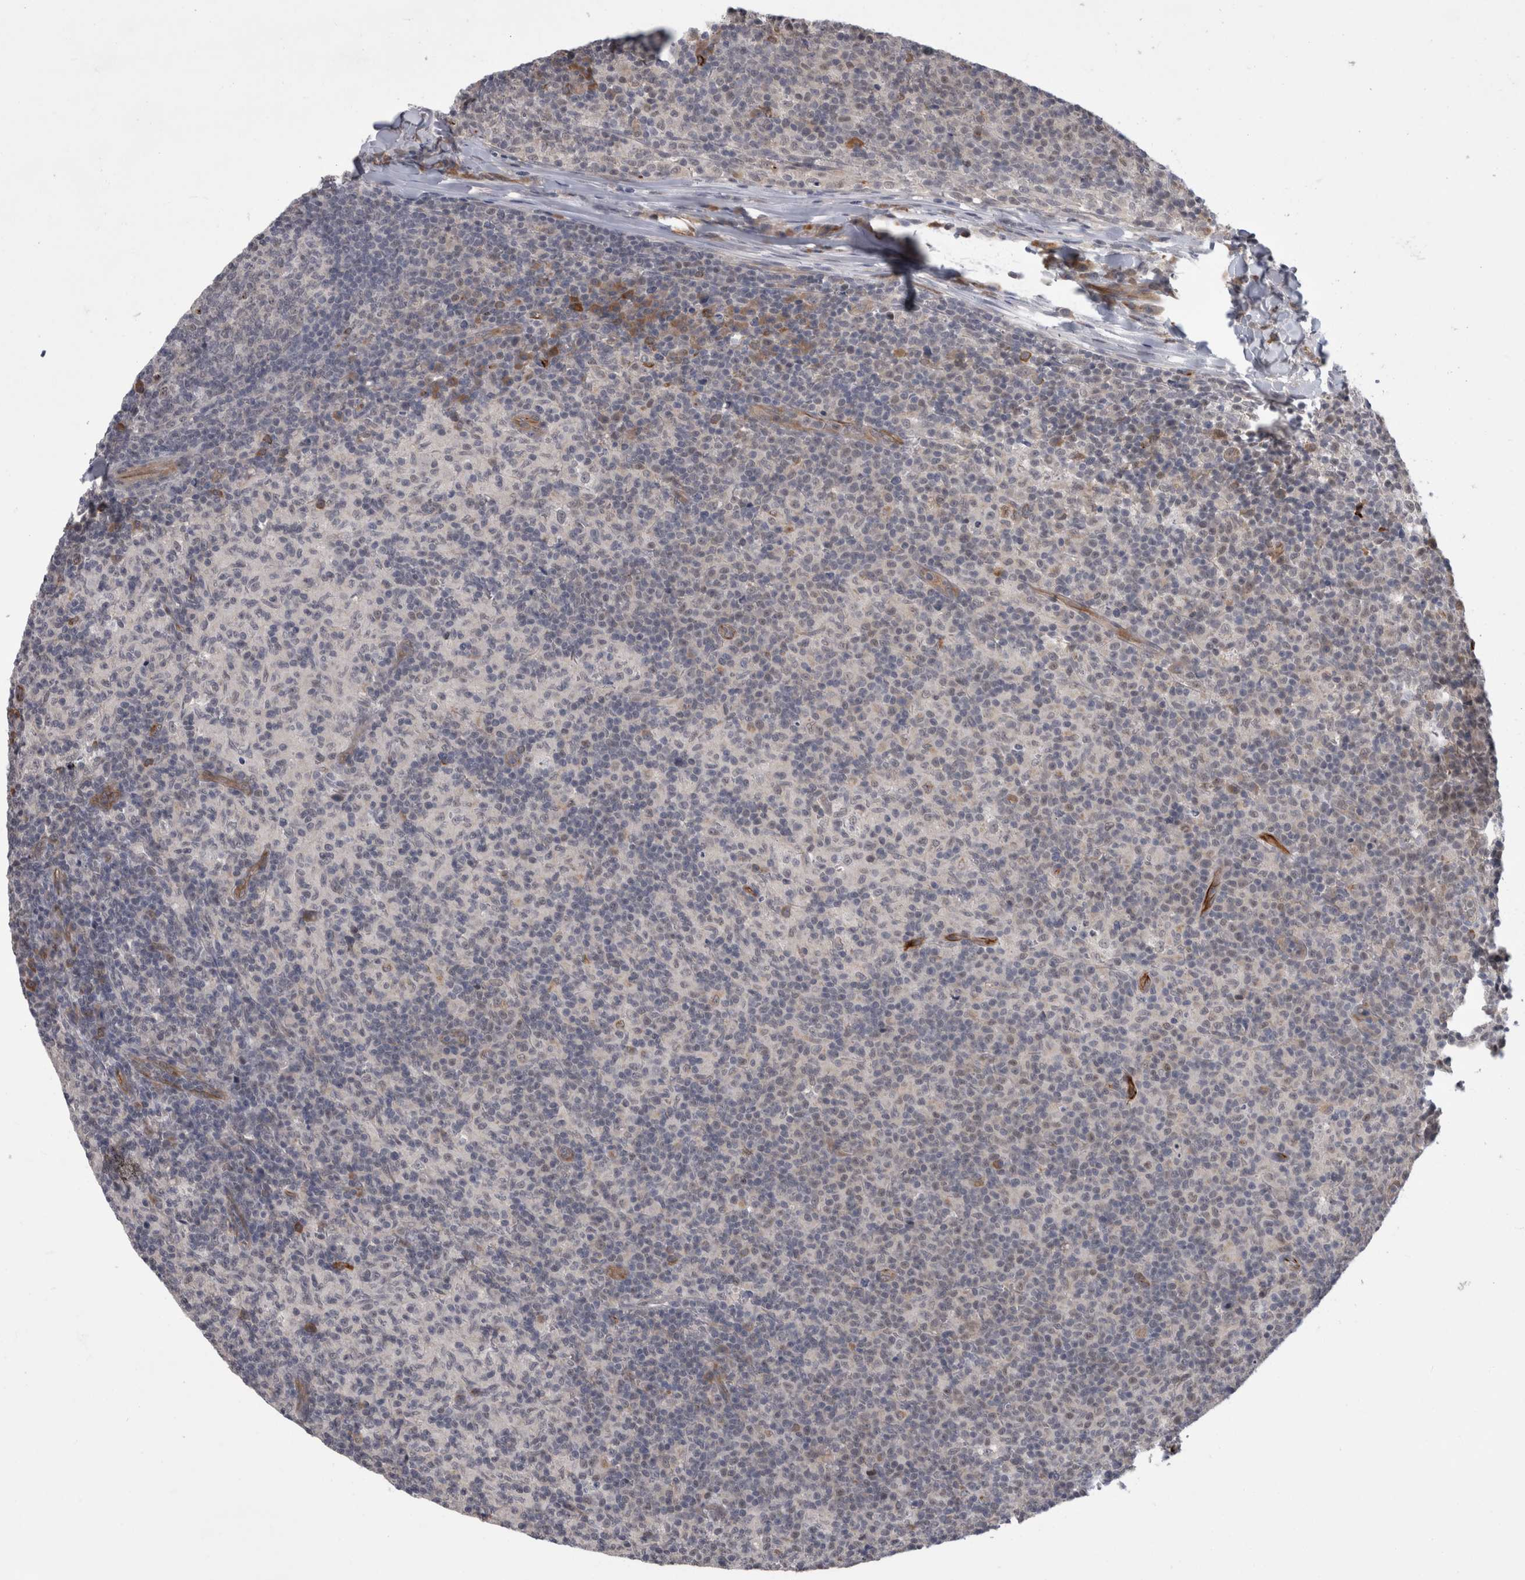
{"staining": {"intensity": "negative", "quantity": "none", "location": "none"}, "tissue": "lymph node", "cell_type": "Germinal center cells", "image_type": "normal", "snomed": [{"axis": "morphology", "description": "Normal tissue, NOS"}, {"axis": "morphology", "description": "Inflammation, NOS"}, {"axis": "topography", "description": "Lymph node"}], "caption": "IHC histopathology image of benign human lymph node stained for a protein (brown), which displays no staining in germinal center cells. The staining is performed using DAB brown chromogen with nuclei counter-stained in using hematoxylin.", "gene": "FAM83H", "patient": {"sex": "male", "age": 55}}